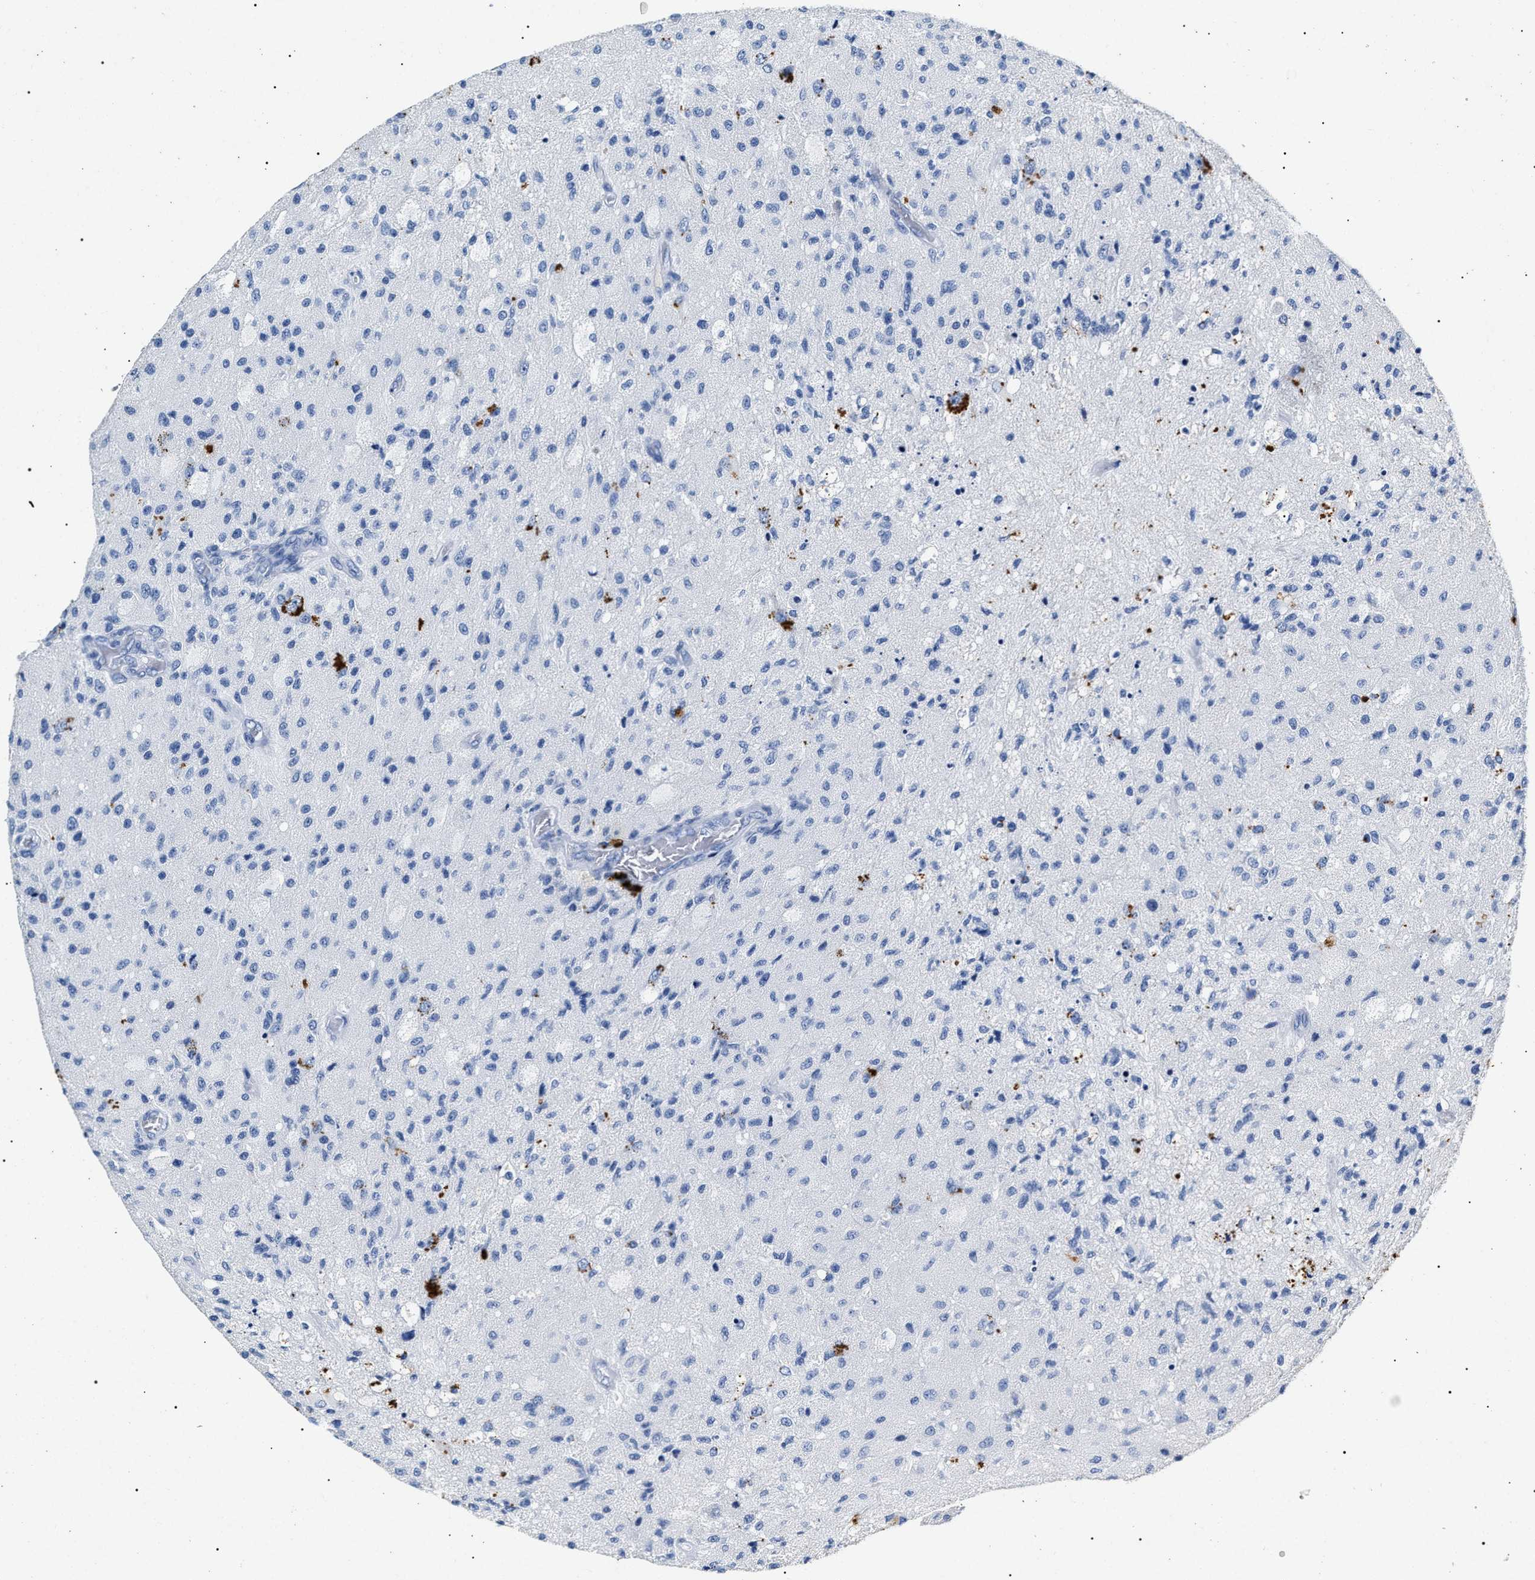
{"staining": {"intensity": "negative", "quantity": "none", "location": "none"}, "tissue": "glioma", "cell_type": "Tumor cells", "image_type": "cancer", "snomed": [{"axis": "morphology", "description": "Normal tissue, NOS"}, {"axis": "morphology", "description": "Glioma, malignant, High grade"}, {"axis": "topography", "description": "Cerebral cortex"}], "caption": "Malignant glioma (high-grade) was stained to show a protein in brown. There is no significant expression in tumor cells.", "gene": "LRRC8E", "patient": {"sex": "male", "age": 77}}